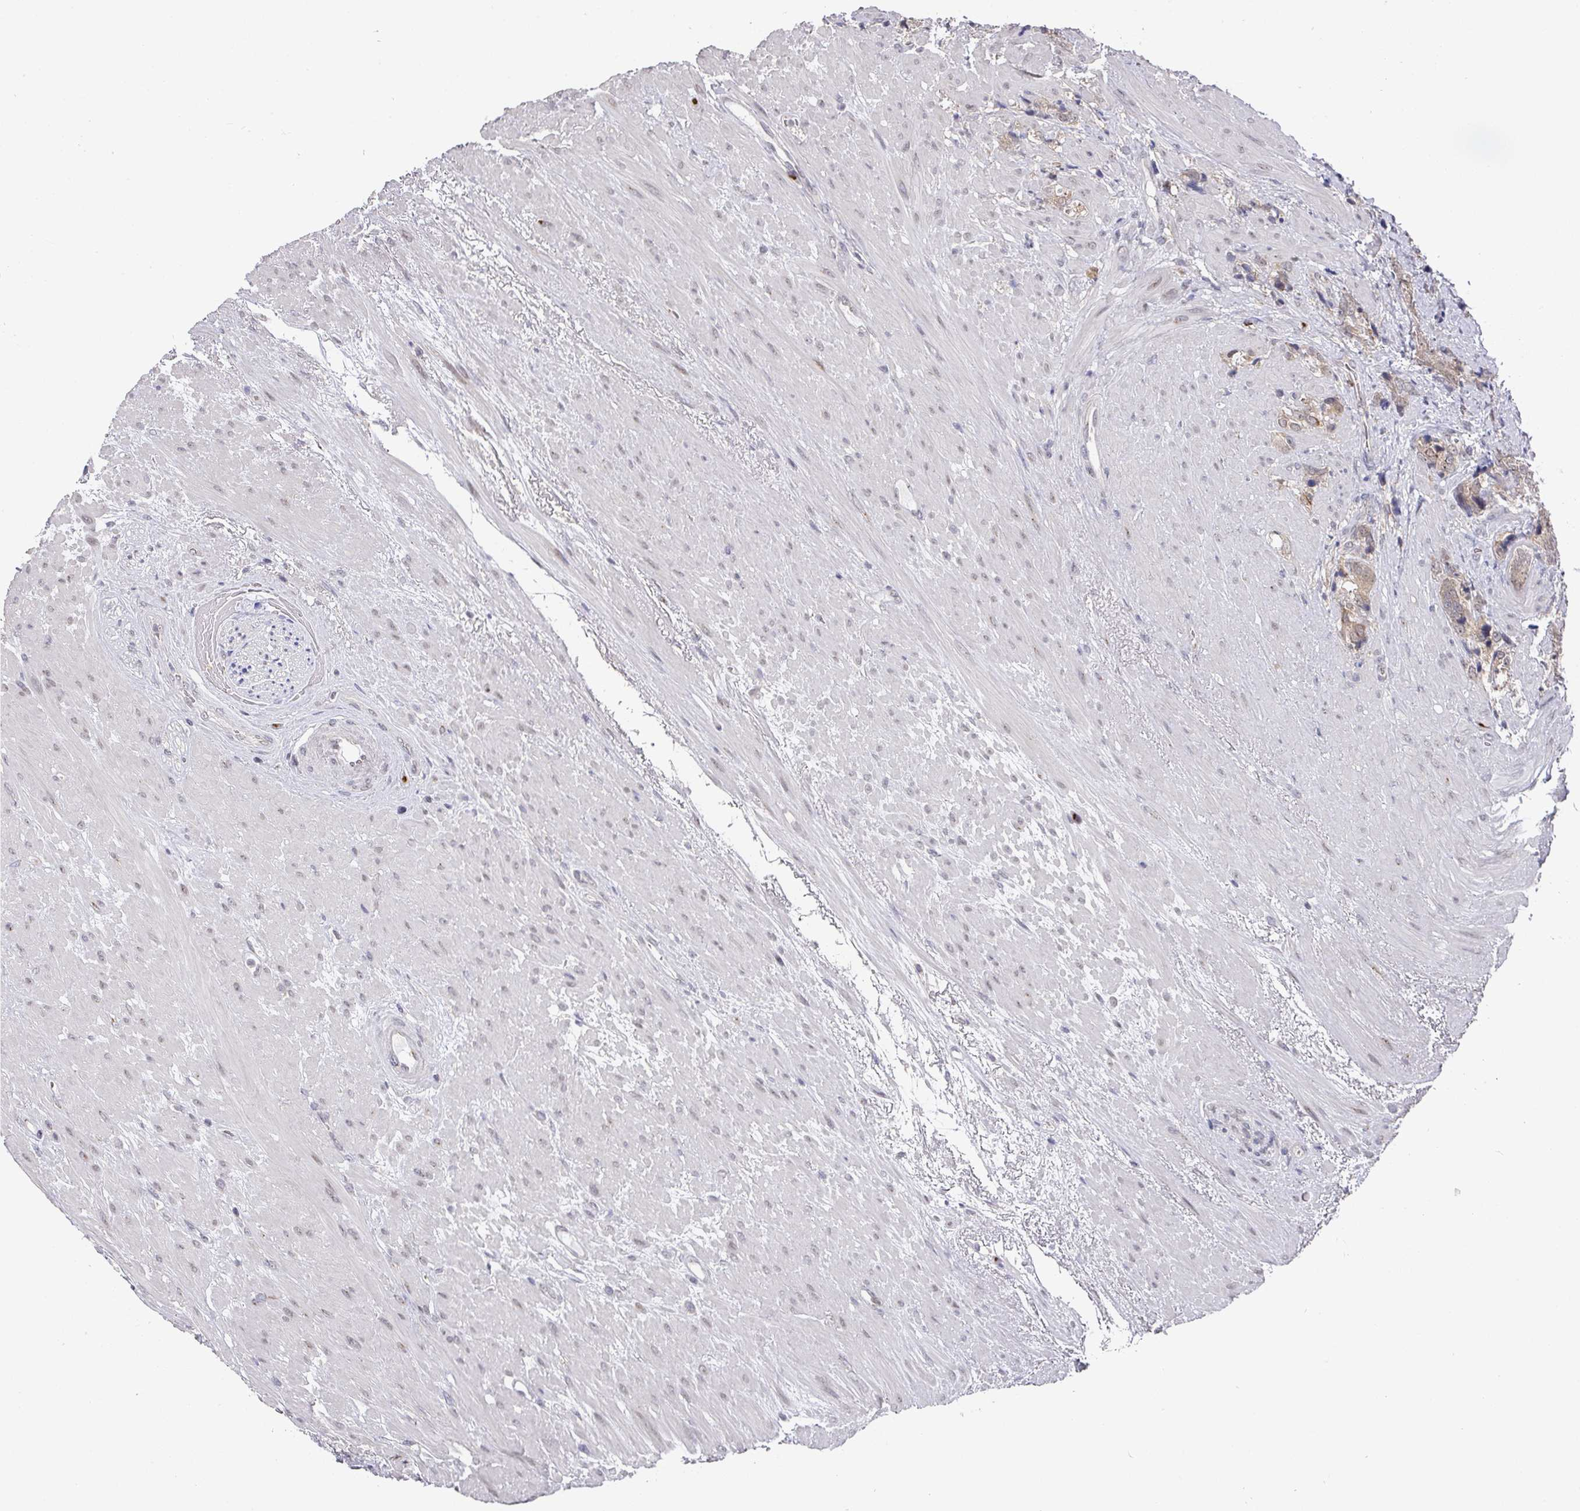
{"staining": {"intensity": "weak", "quantity": "25%-75%", "location": "cytoplasmic/membranous"}, "tissue": "prostate cancer", "cell_type": "Tumor cells", "image_type": "cancer", "snomed": [{"axis": "morphology", "description": "Adenocarcinoma, High grade"}, {"axis": "topography", "description": "Prostate"}], "caption": "Protein staining of prostate cancer (adenocarcinoma (high-grade)) tissue displays weak cytoplasmic/membranous expression in approximately 25%-75% of tumor cells.", "gene": "C18orf25", "patient": {"sex": "male", "age": 74}}